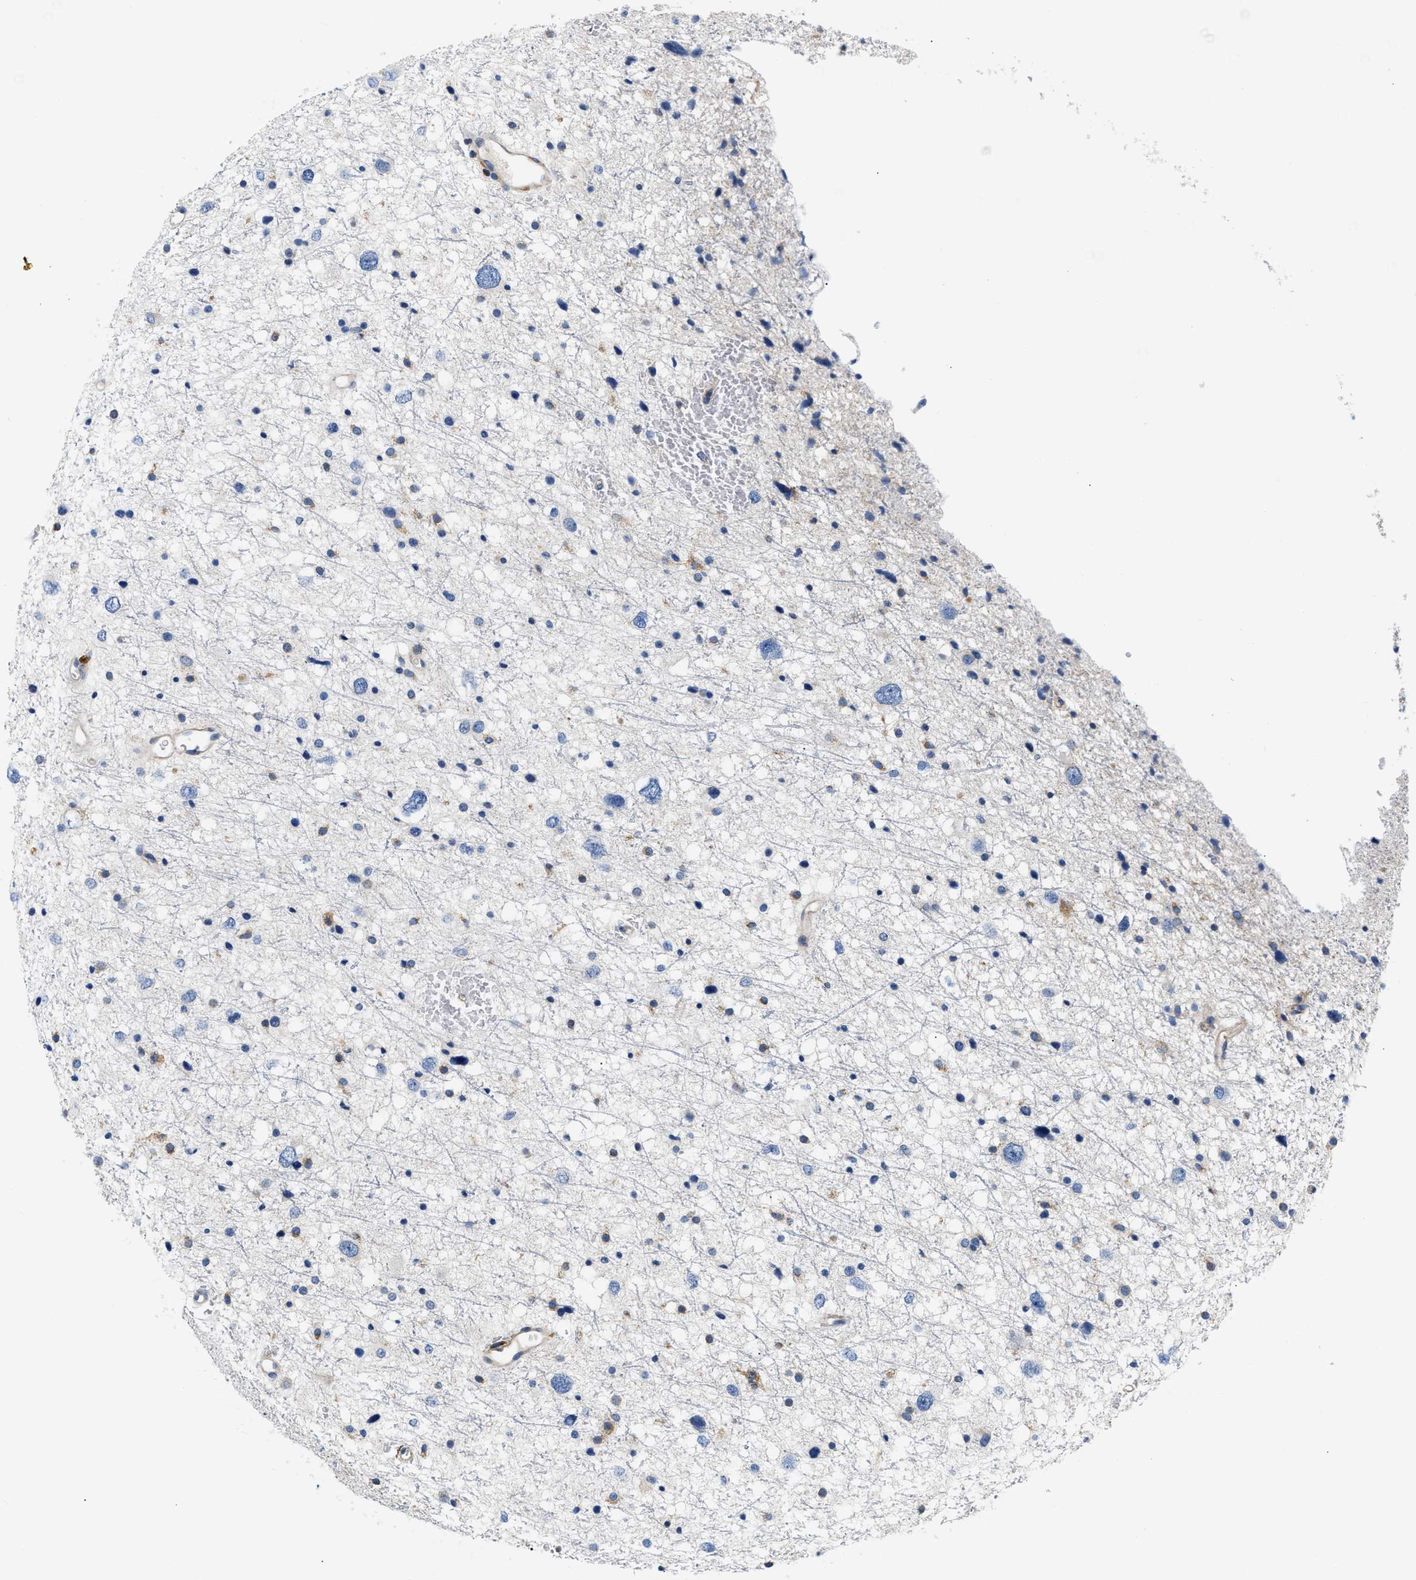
{"staining": {"intensity": "negative", "quantity": "none", "location": "none"}, "tissue": "glioma", "cell_type": "Tumor cells", "image_type": "cancer", "snomed": [{"axis": "morphology", "description": "Glioma, malignant, Low grade"}, {"axis": "topography", "description": "Brain"}], "caption": "Image shows no protein staining in tumor cells of malignant glioma (low-grade) tissue. (Stains: DAB immunohistochemistry (IHC) with hematoxylin counter stain, Microscopy: brightfield microscopy at high magnification).", "gene": "HDHD3", "patient": {"sex": "female", "age": 37}}